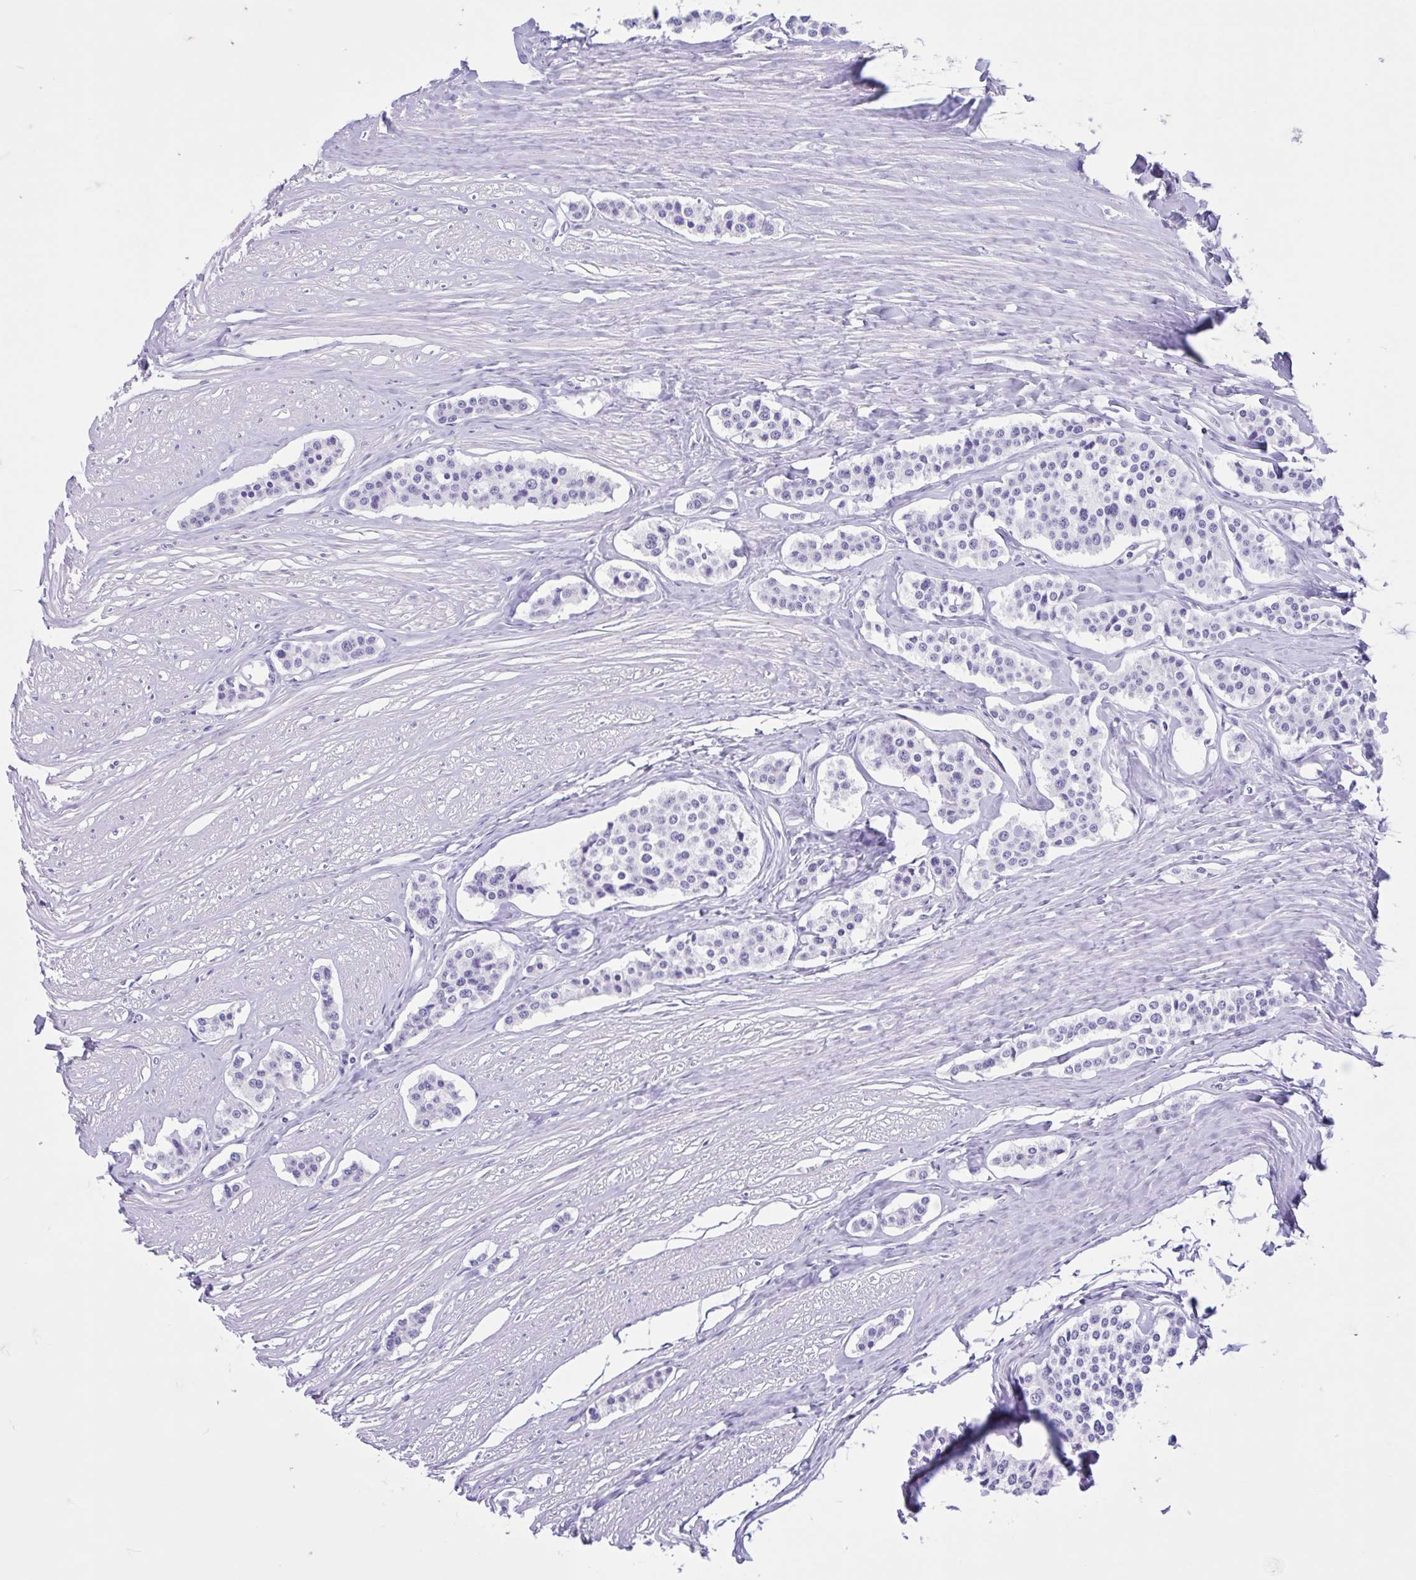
{"staining": {"intensity": "negative", "quantity": "none", "location": "none"}, "tissue": "carcinoid", "cell_type": "Tumor cells", "image_type": "cancer", "snomed": [{"axis": "morphology", "description": "Carcinoid, malignant, NOS"}, {"axis": "topography", "description": "Small intestine"}], "caption": "The immunohistochemistry (IHC) histopathology image has no significant staining in tumor cells of carcinoid tissue.", "gene": "IAPP", "patient": {"sex": "male", "age": 60}}